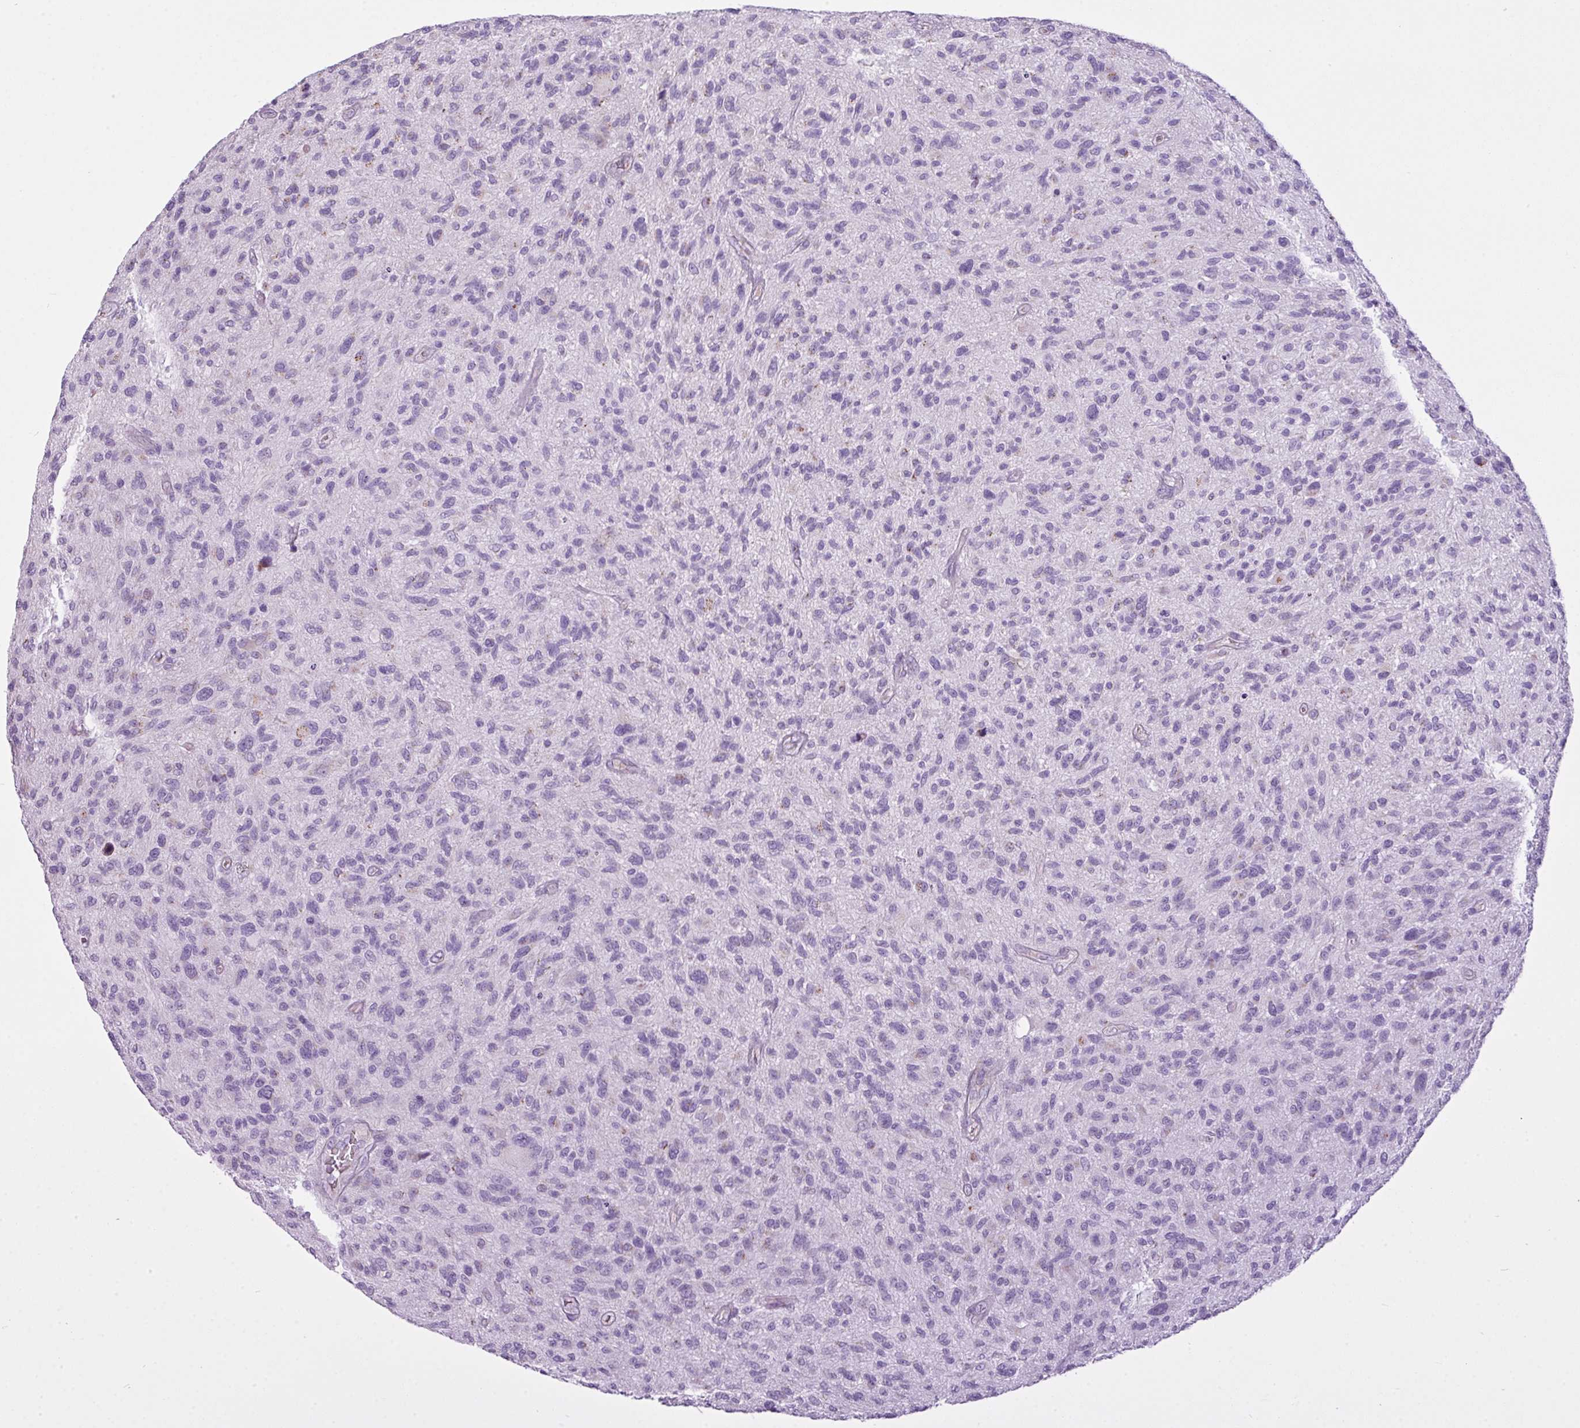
{"staining": {"intensity": "negative", "quantity": "none", "location": "none"}, "tissue": "glioma", "cell_type": "Tumor cells", "image_type": "cancer", "snomed": [{"axis": "morphology", "description": "Glioma, malignant, High grade"}, {"axis": "topography", "description": "Brain"}], "caption": "High power microscopy histopathology image of an immunohistochemistry (IHC) histopathology image of malignant glioma (high-grade), revealing no significant expression in tumor cells.", "gene": "FAM43A", "patient": {"sex": "male", "age": 47}}